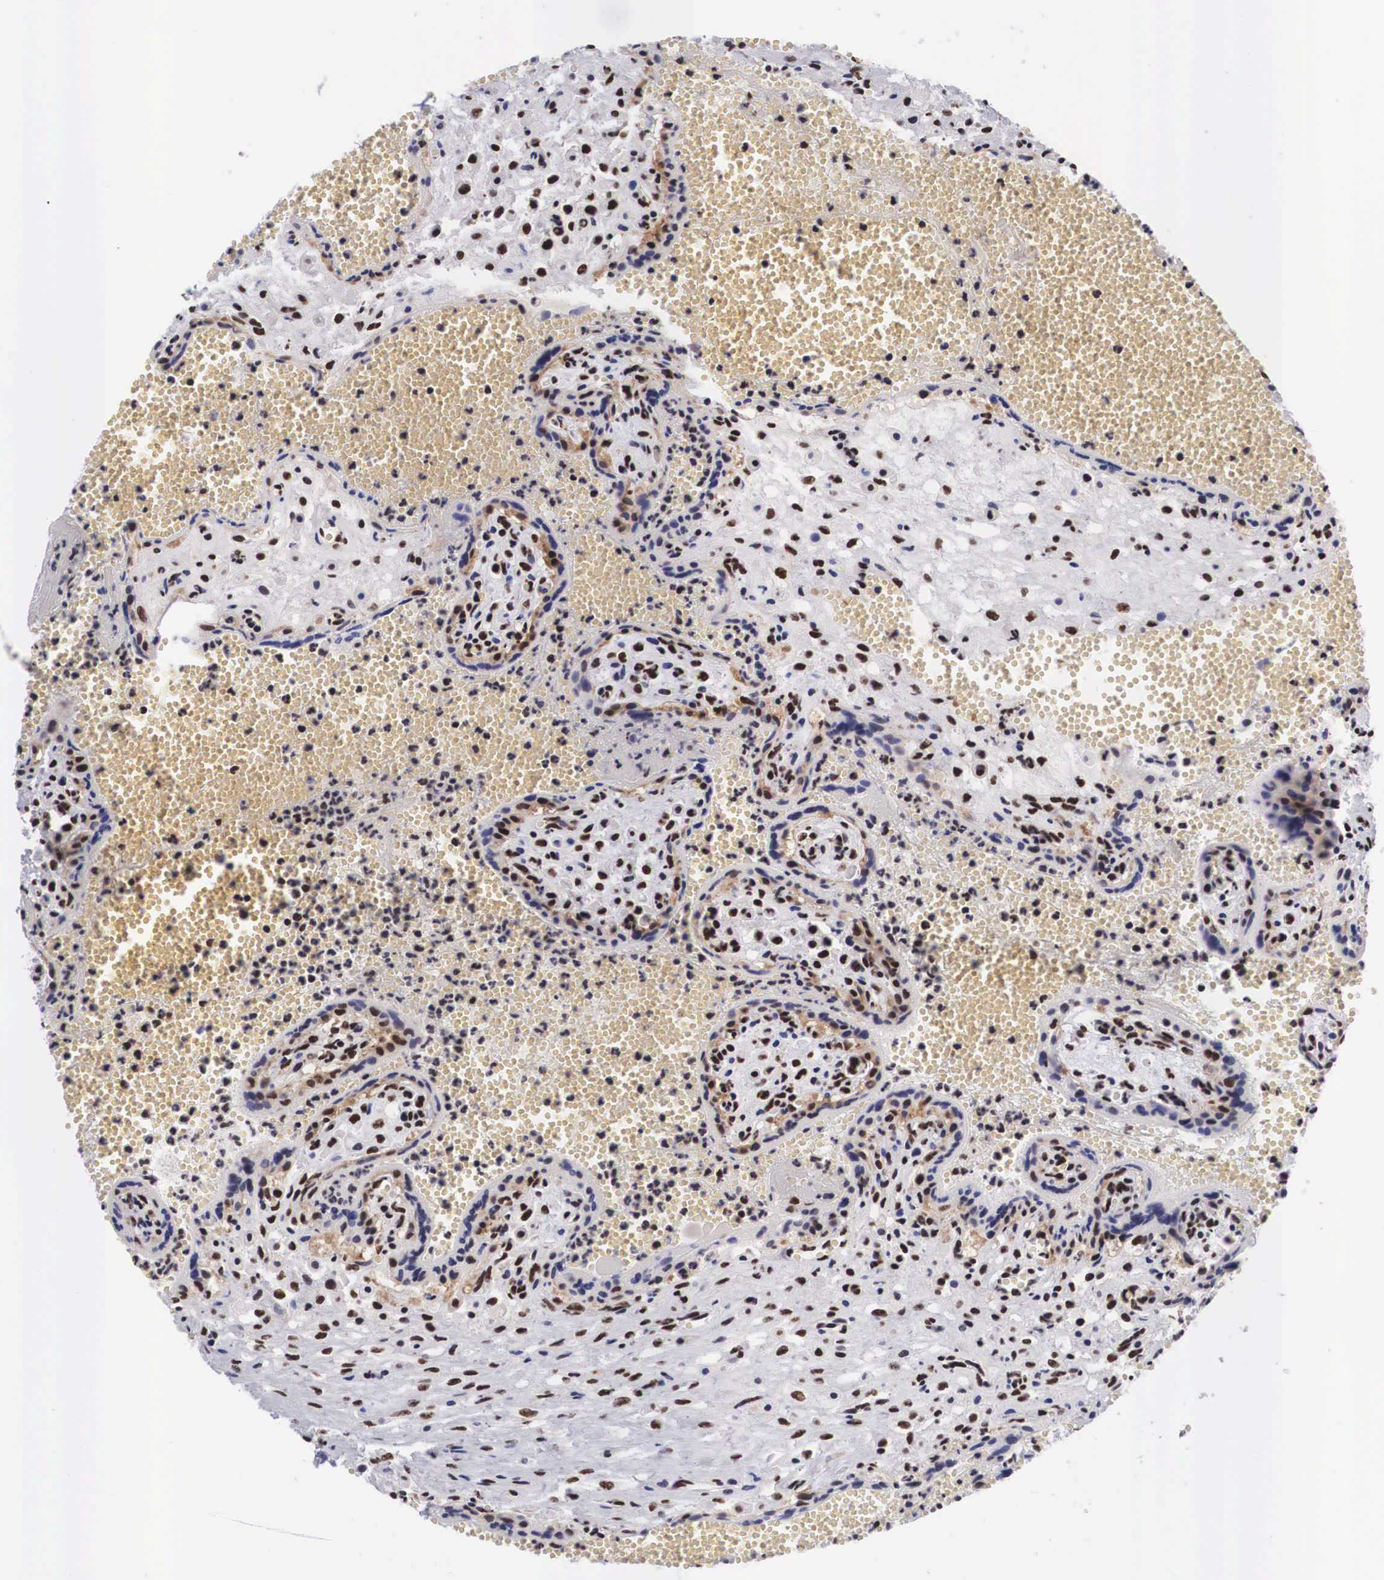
{"staining": {"intensity": "strong", "quantity": ">75%", "location": "nuclear"}, "tissue": "placenta", "cell_type": "Decidual cells", "image_type": "normal", "snomed": [{"axis": "morphology", "description": "Normal tissue, NOS"}, {"axis": "topography", "description": "Placenta"}], "caption": "A brown stain shows strong nuclear expression of a protein in decidual cells of normal human placenta.", "gene": "SF3A1", "patient": {"sex": "female", "age": 40}}